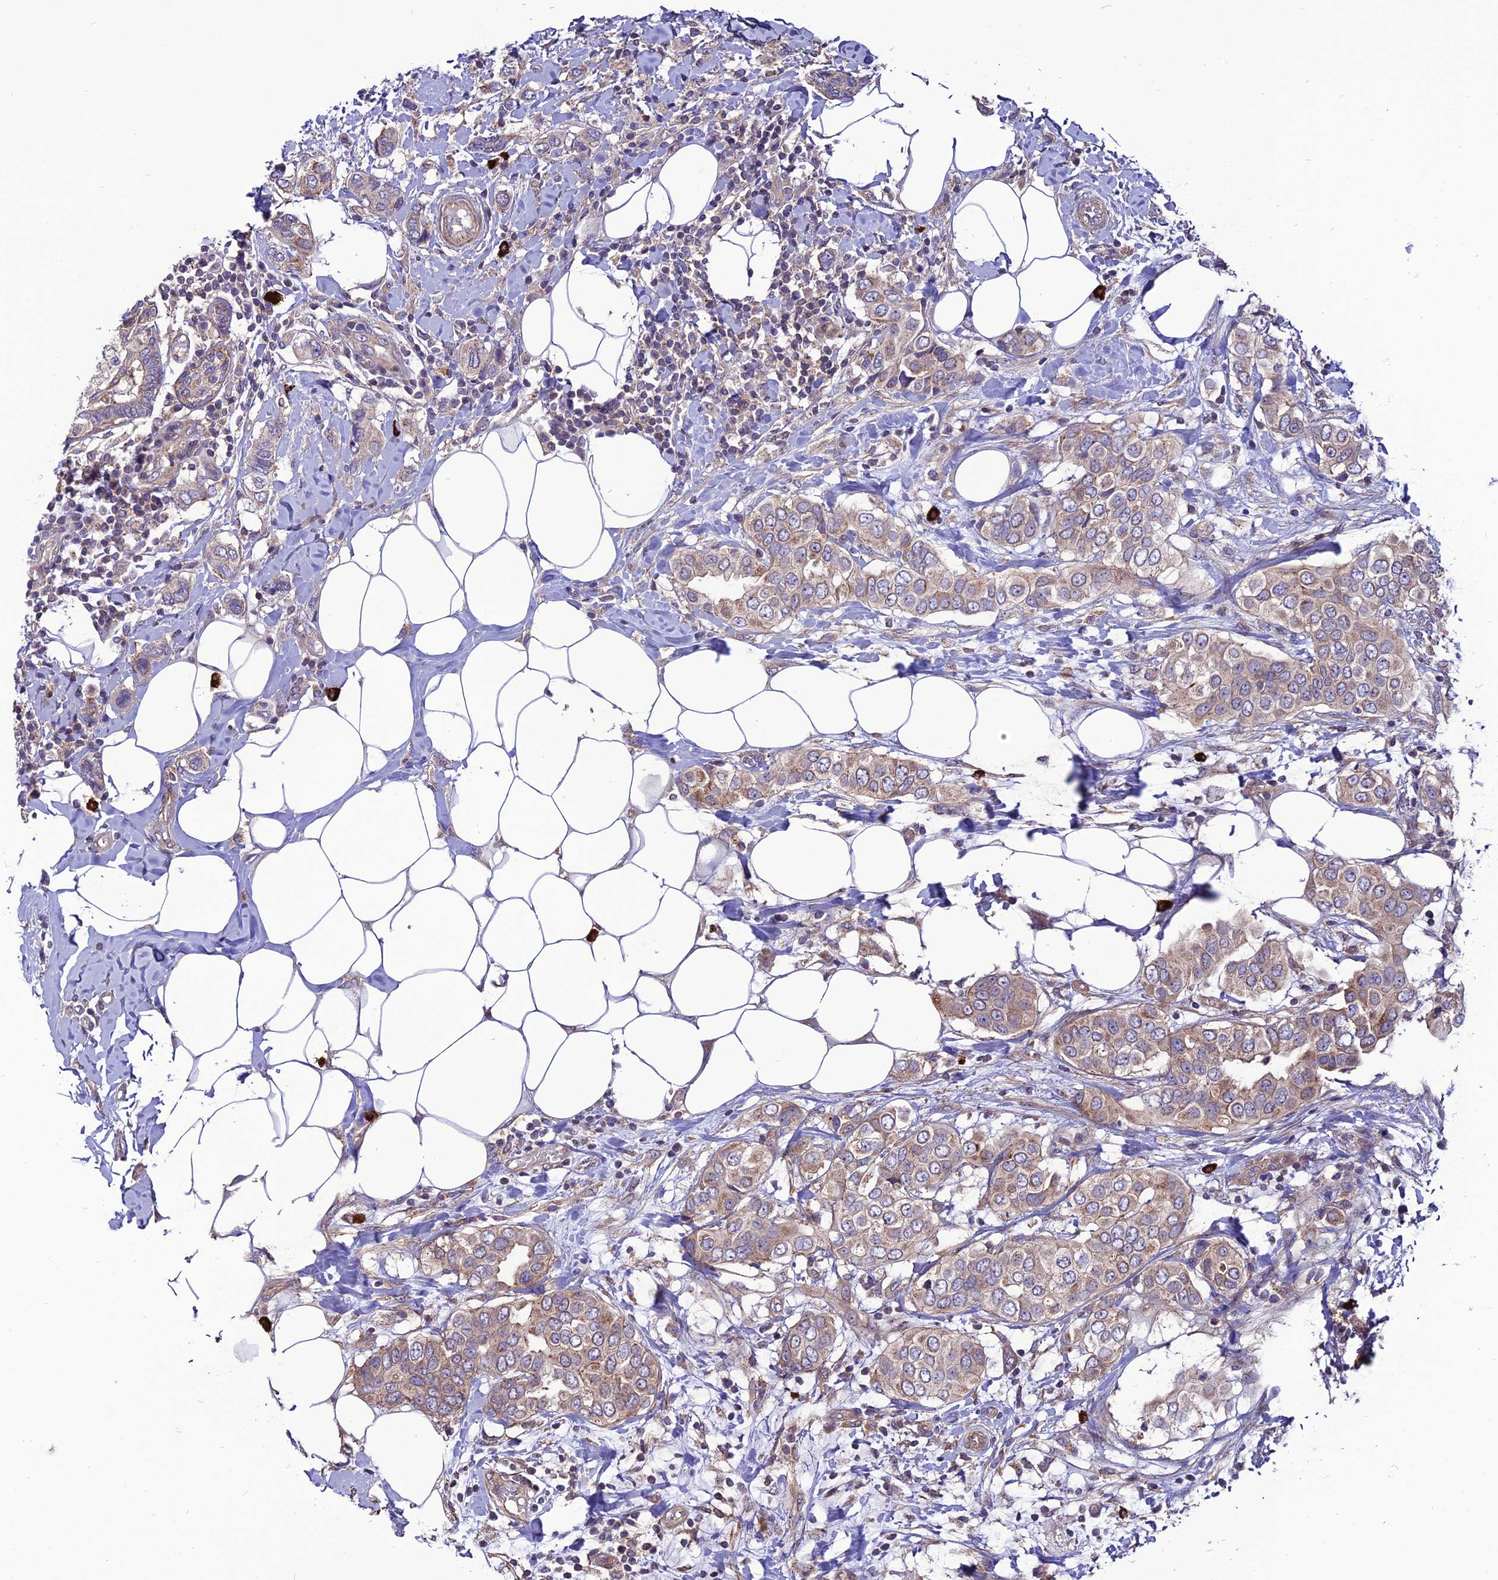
{"staining": {"intensity": "weak", "quantity": ">75%", "location": "cytoplasmic/membranous"}, "tissue": "breast cancer", "cell_type": "Tumor cells", "image_type": "cancer", "snomed": [{"axis": "morphology", "description": "Lobular carcinoma"}, {"axis": "topography", "description": "Breast"}], "caption": "Breast lobular carcinoma was stained to show a protein in brown. There is low levels of weak cytoplasmic/membranous positivity in about >75% of tumor cells.", "gene": "PPIL3", "patient": {"sex": "female", "age": 51}}